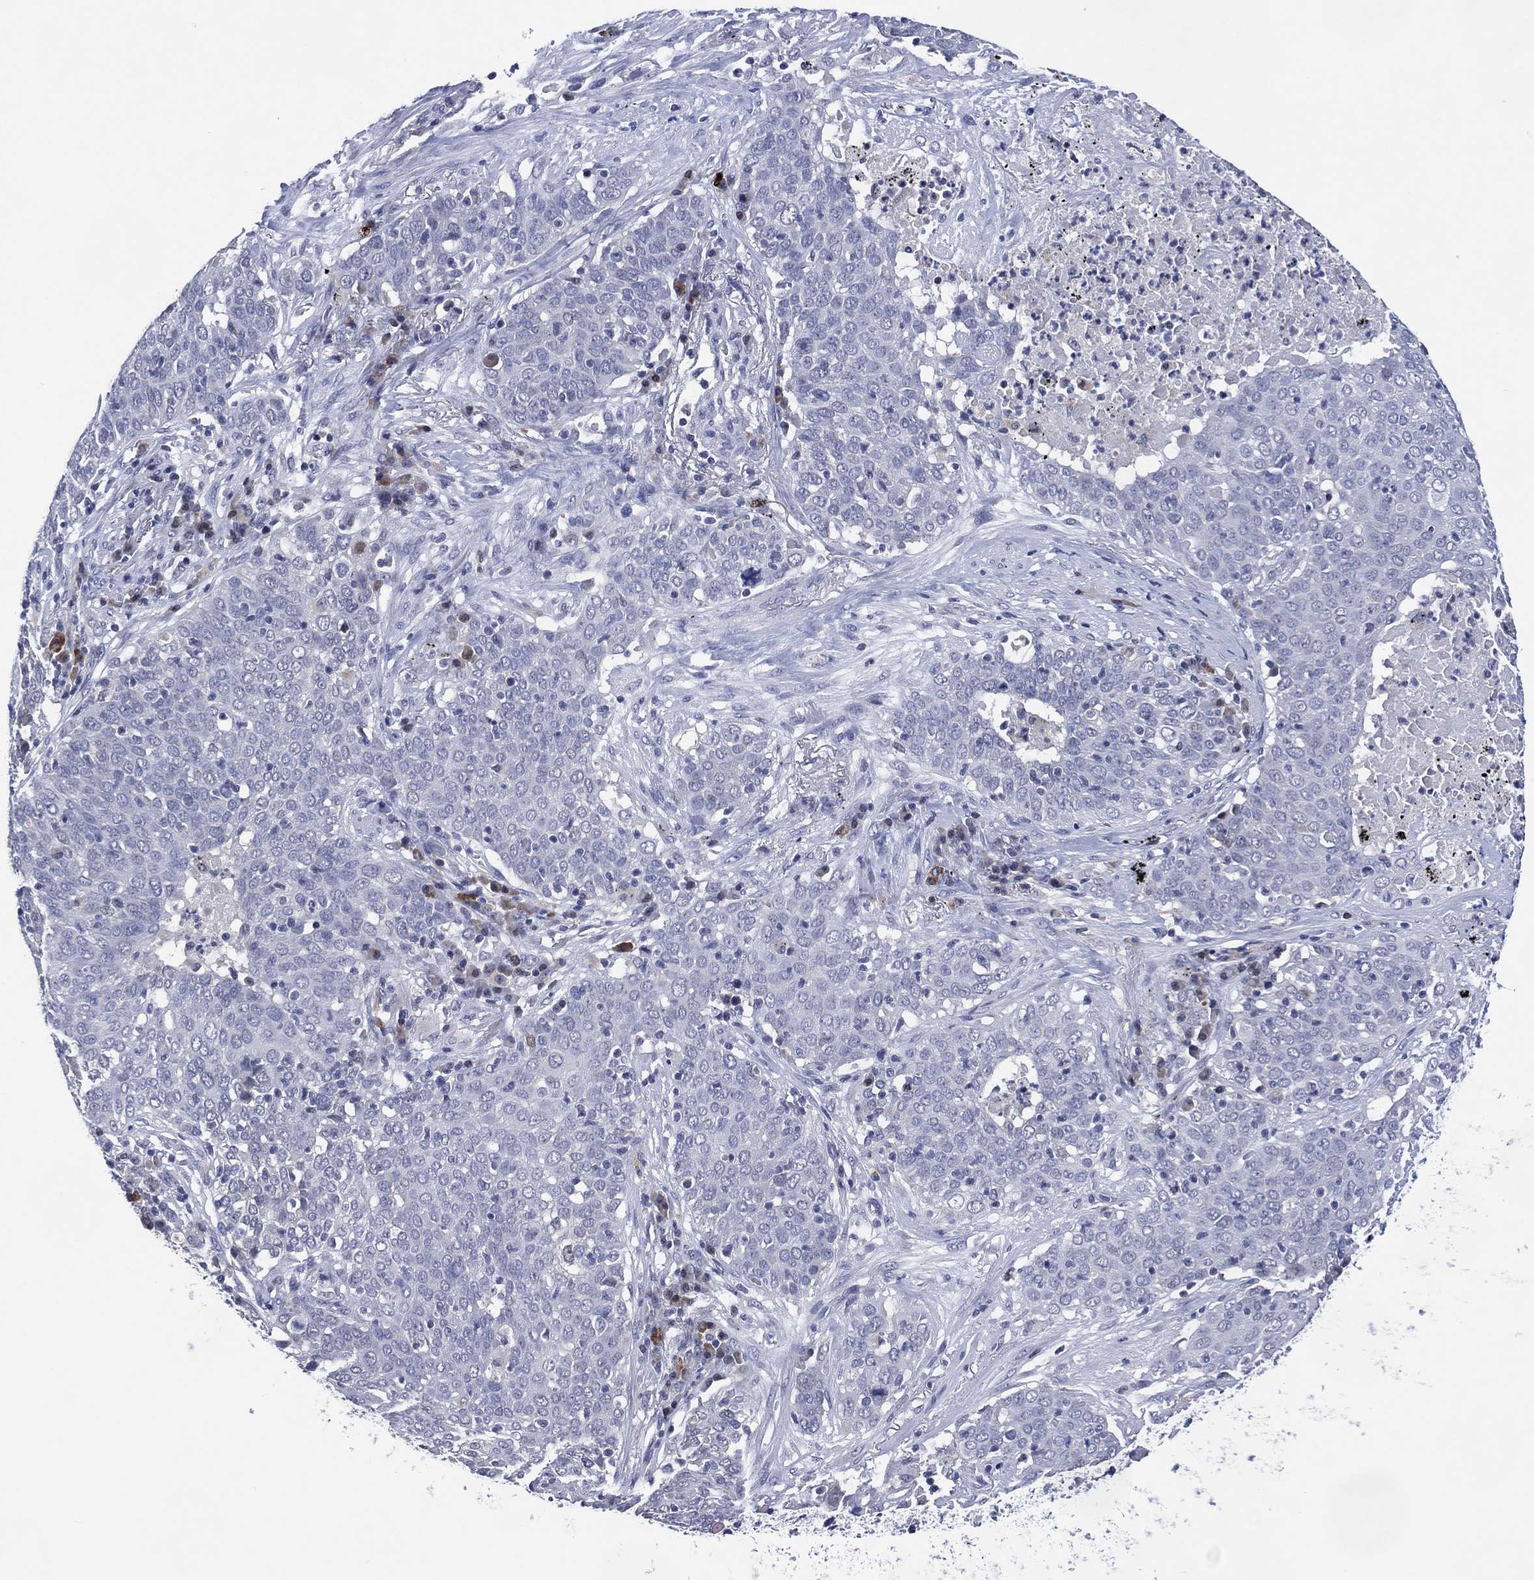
{"staining": {"intensity": "negative", "quantity": "none", "location": "none"}, "tissue": "lung cancer", "cell_type": "Tumor cells", "image_type": "cancer", "snomed": [{"axis": "morphology", "description": "Squamous cell carcinoma, NOS"}, {"axis": "topography", "description": "Lung"}], "caption": "A photomicrograph of human lung cancer is negative for staining in tumor cells.", "gene": "USP26", "patient": {"sex": "male", "age": 82}}